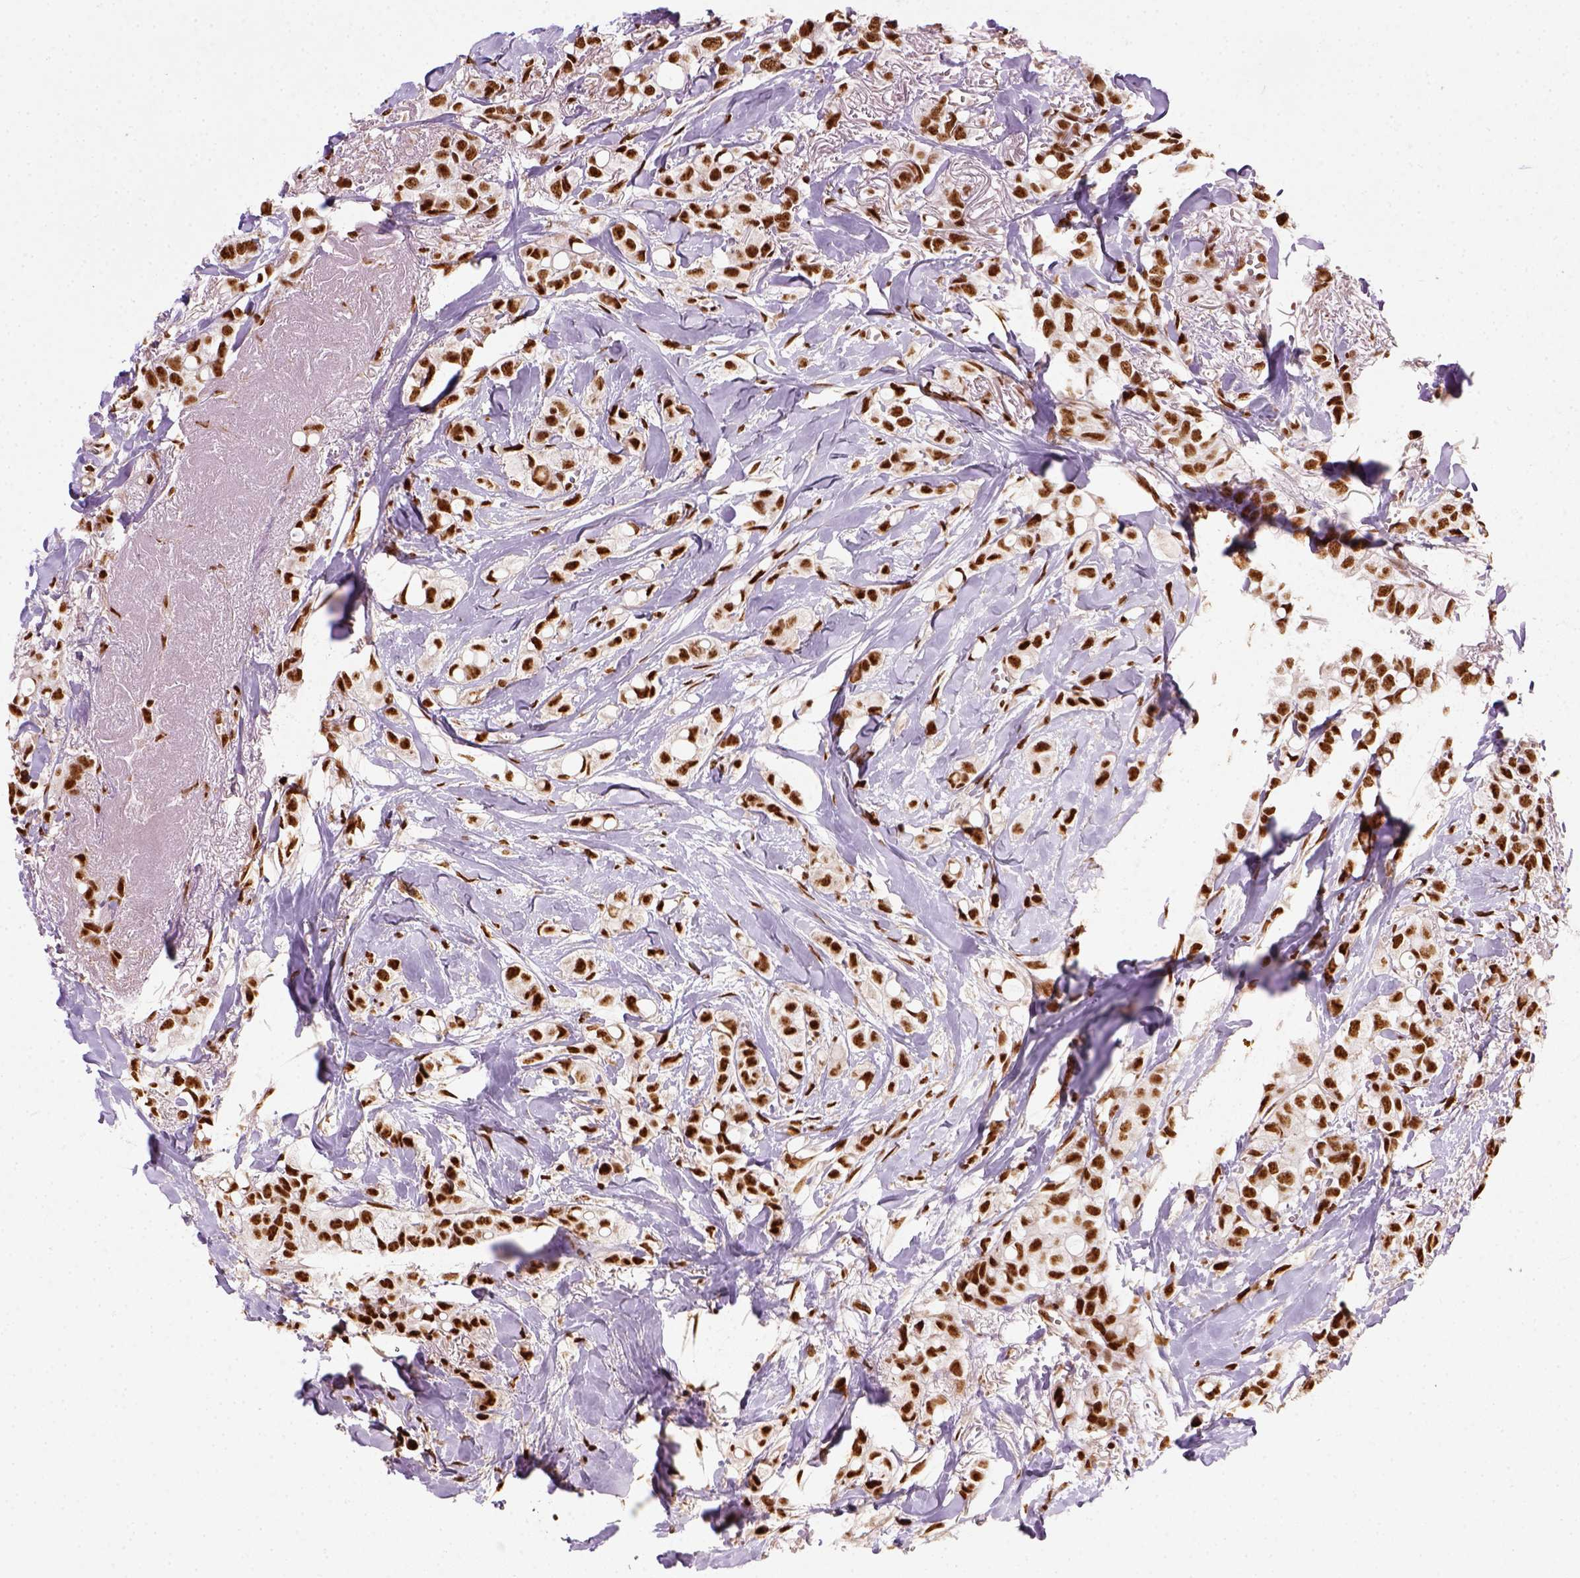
{"staining": {"intensity": "strong", "quantity": ">75%", "location": "nuclear"}, "tissue": "breast cancer", "cell_type": "Tumor cells", "image_type": "cancer", "snomed": [{"axis": "morphology", "description": "Duct carcinoma"}, {"axis": "topography", "description": "Breast"}], "caption": "Protein analysis of intraductal carcinoma (breast) tissue shows strong nuclear positivity in about >75% of tumor cells.", "gene": "CCAR1", "patient": {"sex": "female", "age": 85}}